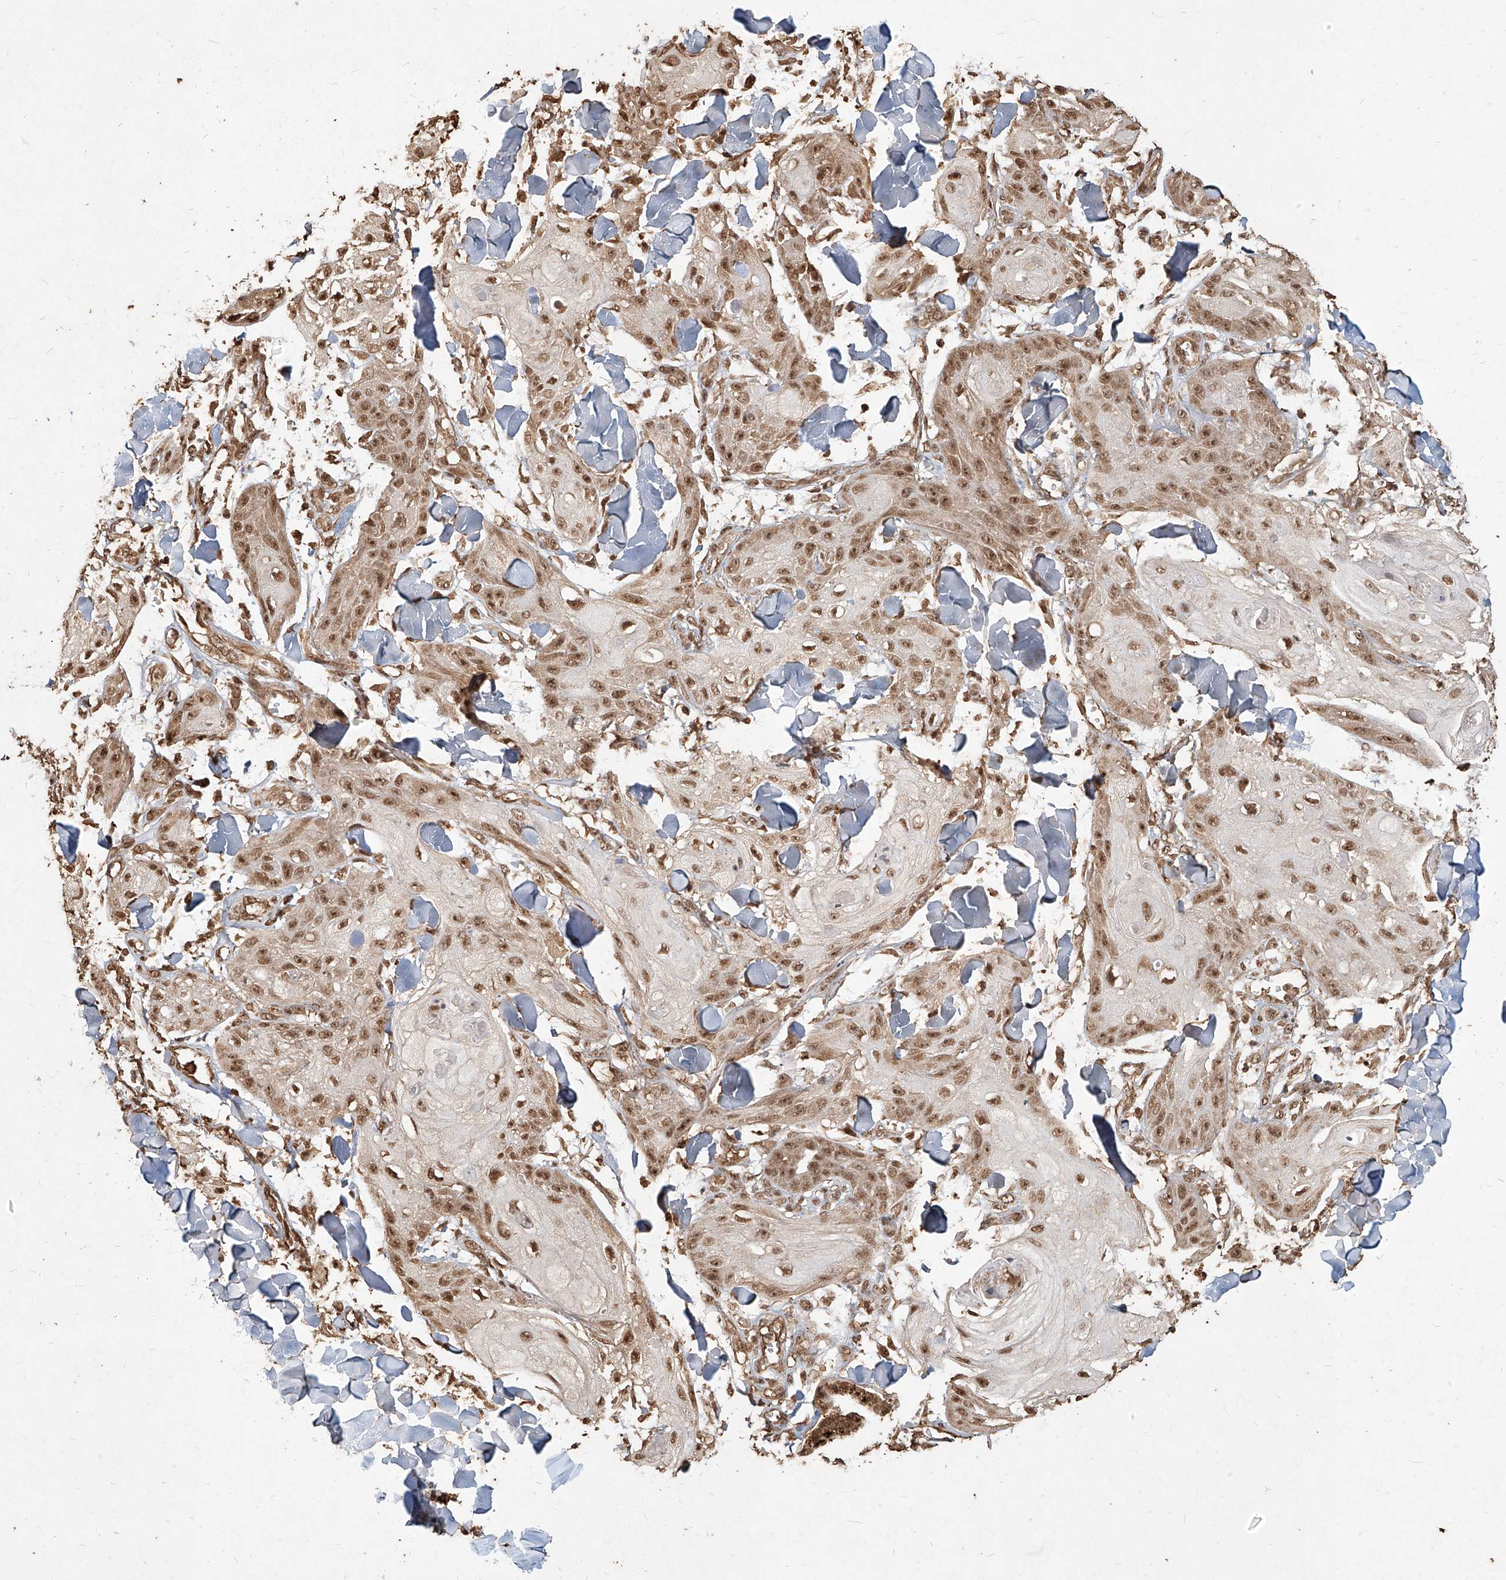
{"staining": {"intensity": "moderate", "quantity": ">75%", "location": "nuclear"}, "tissue": "skin cancer", "cell_type": "Tumor cells", "image_type": "cancer", "snomed": [{"axis": "morphology", "description": "Squamous cell carcinoma, NOS"}, {"axis": "topography", "description": "Skin"}], "caption": "Protein expression analysis of human skin cancer reveals moderate nuclear staining in about >75% of tumor cells.", "gene": "UBE2K", "patient": {"sex": "male", "age": 74}}